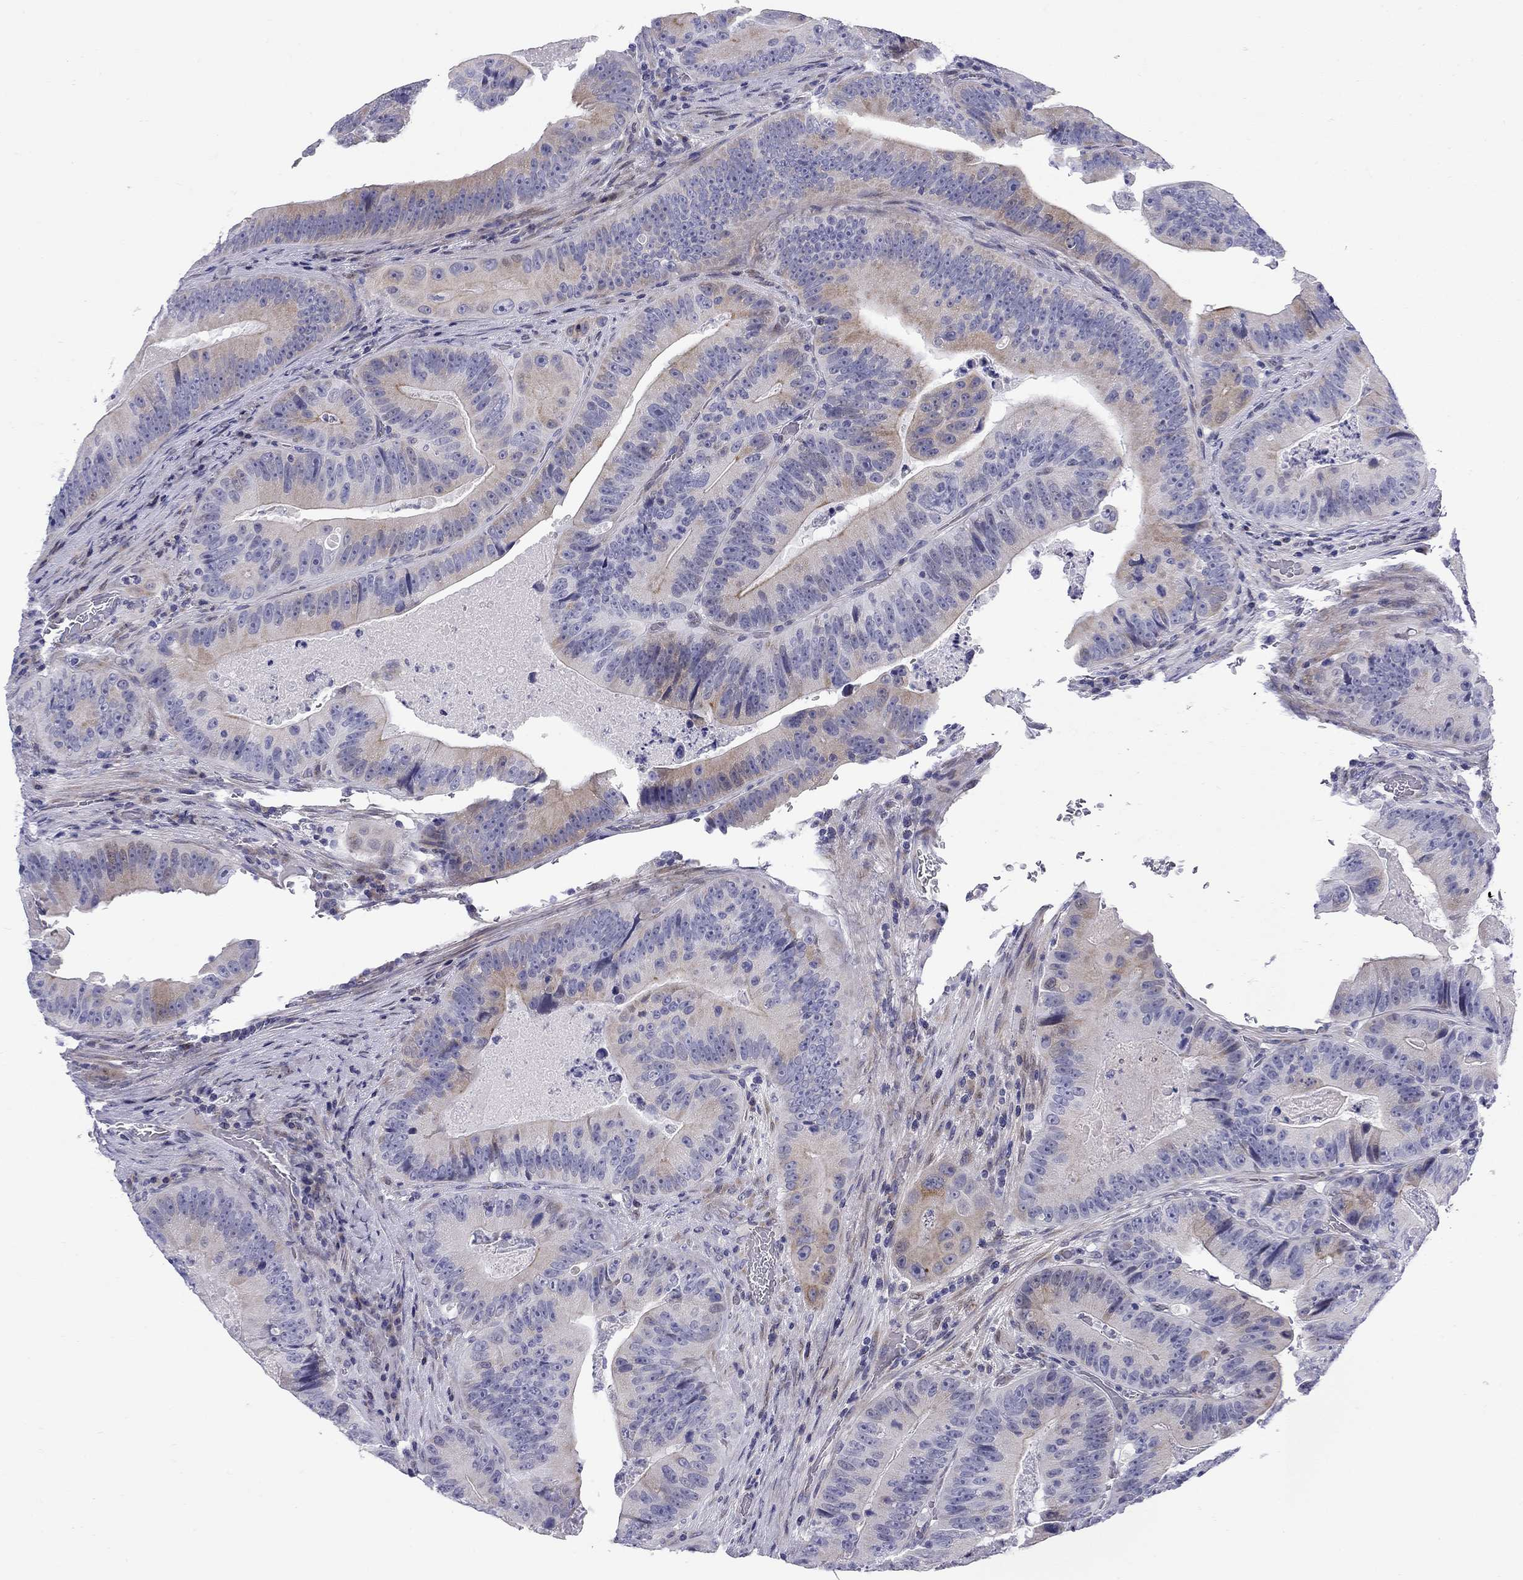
{"staining": {"intensity": "moderate", "quantity": "<25%", "location": "cytoplasmic/membranous"}, "tissue": "colorectal cancer", "cell_type": "Tumor cells", "image_type": "cancer", "snomed": [{"axis": "morphology", "description": "Adenocarcinoma, NOS"}, {"axis": "topography", "description": "Colon"}], "caption": "Protein staining exhibits moderate cytoplasmic/membranous staining in about <25% of tumor cells in colorectal cancer.", "gene": "C8orf88", "patient": {"sex": "female", "age": 86}}